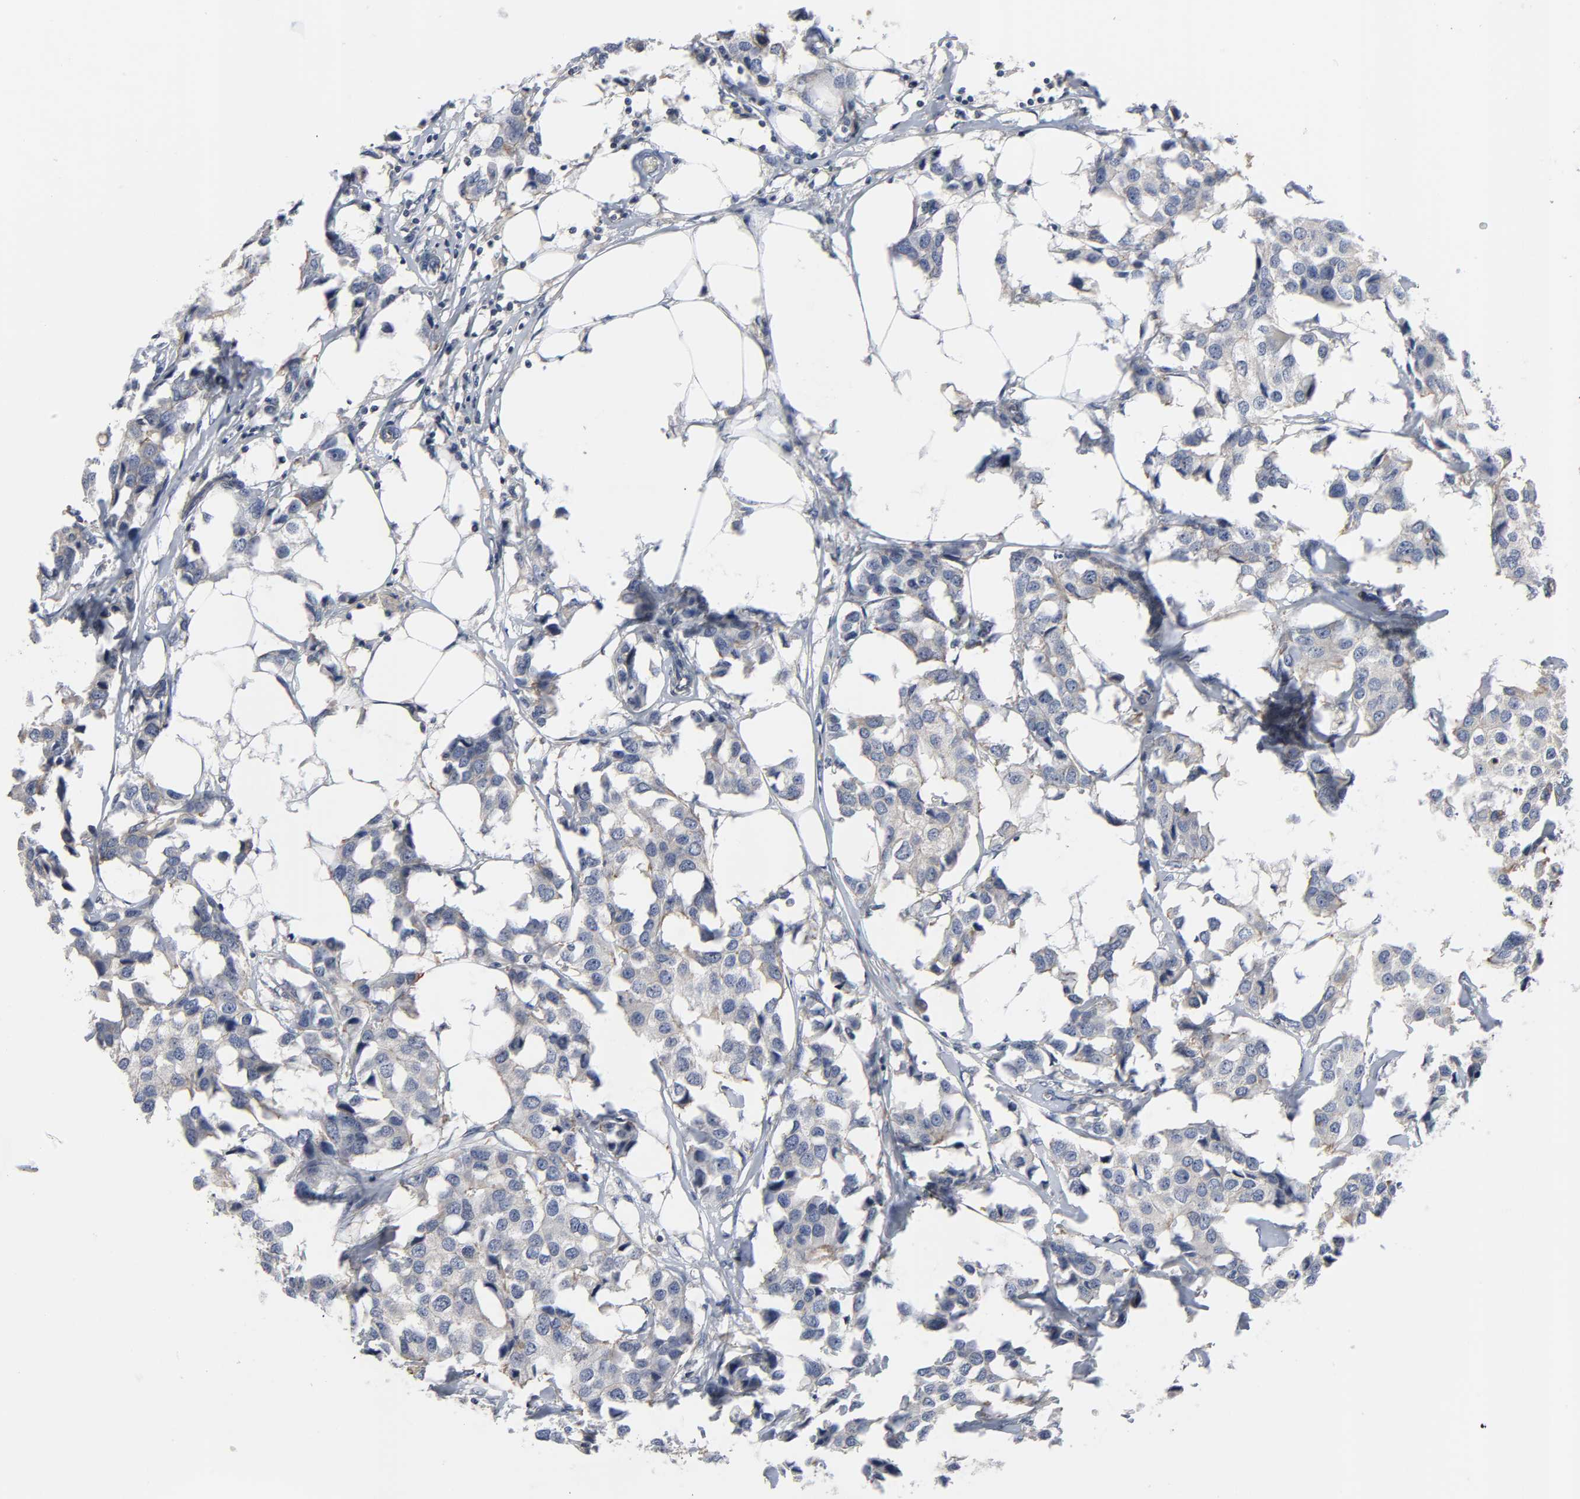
{"staining": {"intensity": "weak", "quantity": "<25%", "location": "cytoplasmic/membranous"}, "tissue": "breast cancer", "cell_type": "Tumor cells", "image_type": "cancer", "snomed": [{"axis": "morphology", "description": "Duct carcinoma"}, {"axis": "topography", "description": "Breast"}], "caption": "This is an immunohistochemistry (IHC) histopathology image of human breast cancer (intraductal carcinoma). There is no staining in tumor cells.", "gene": "DDX10", "patient": {"sex": "female", "age": 80}}